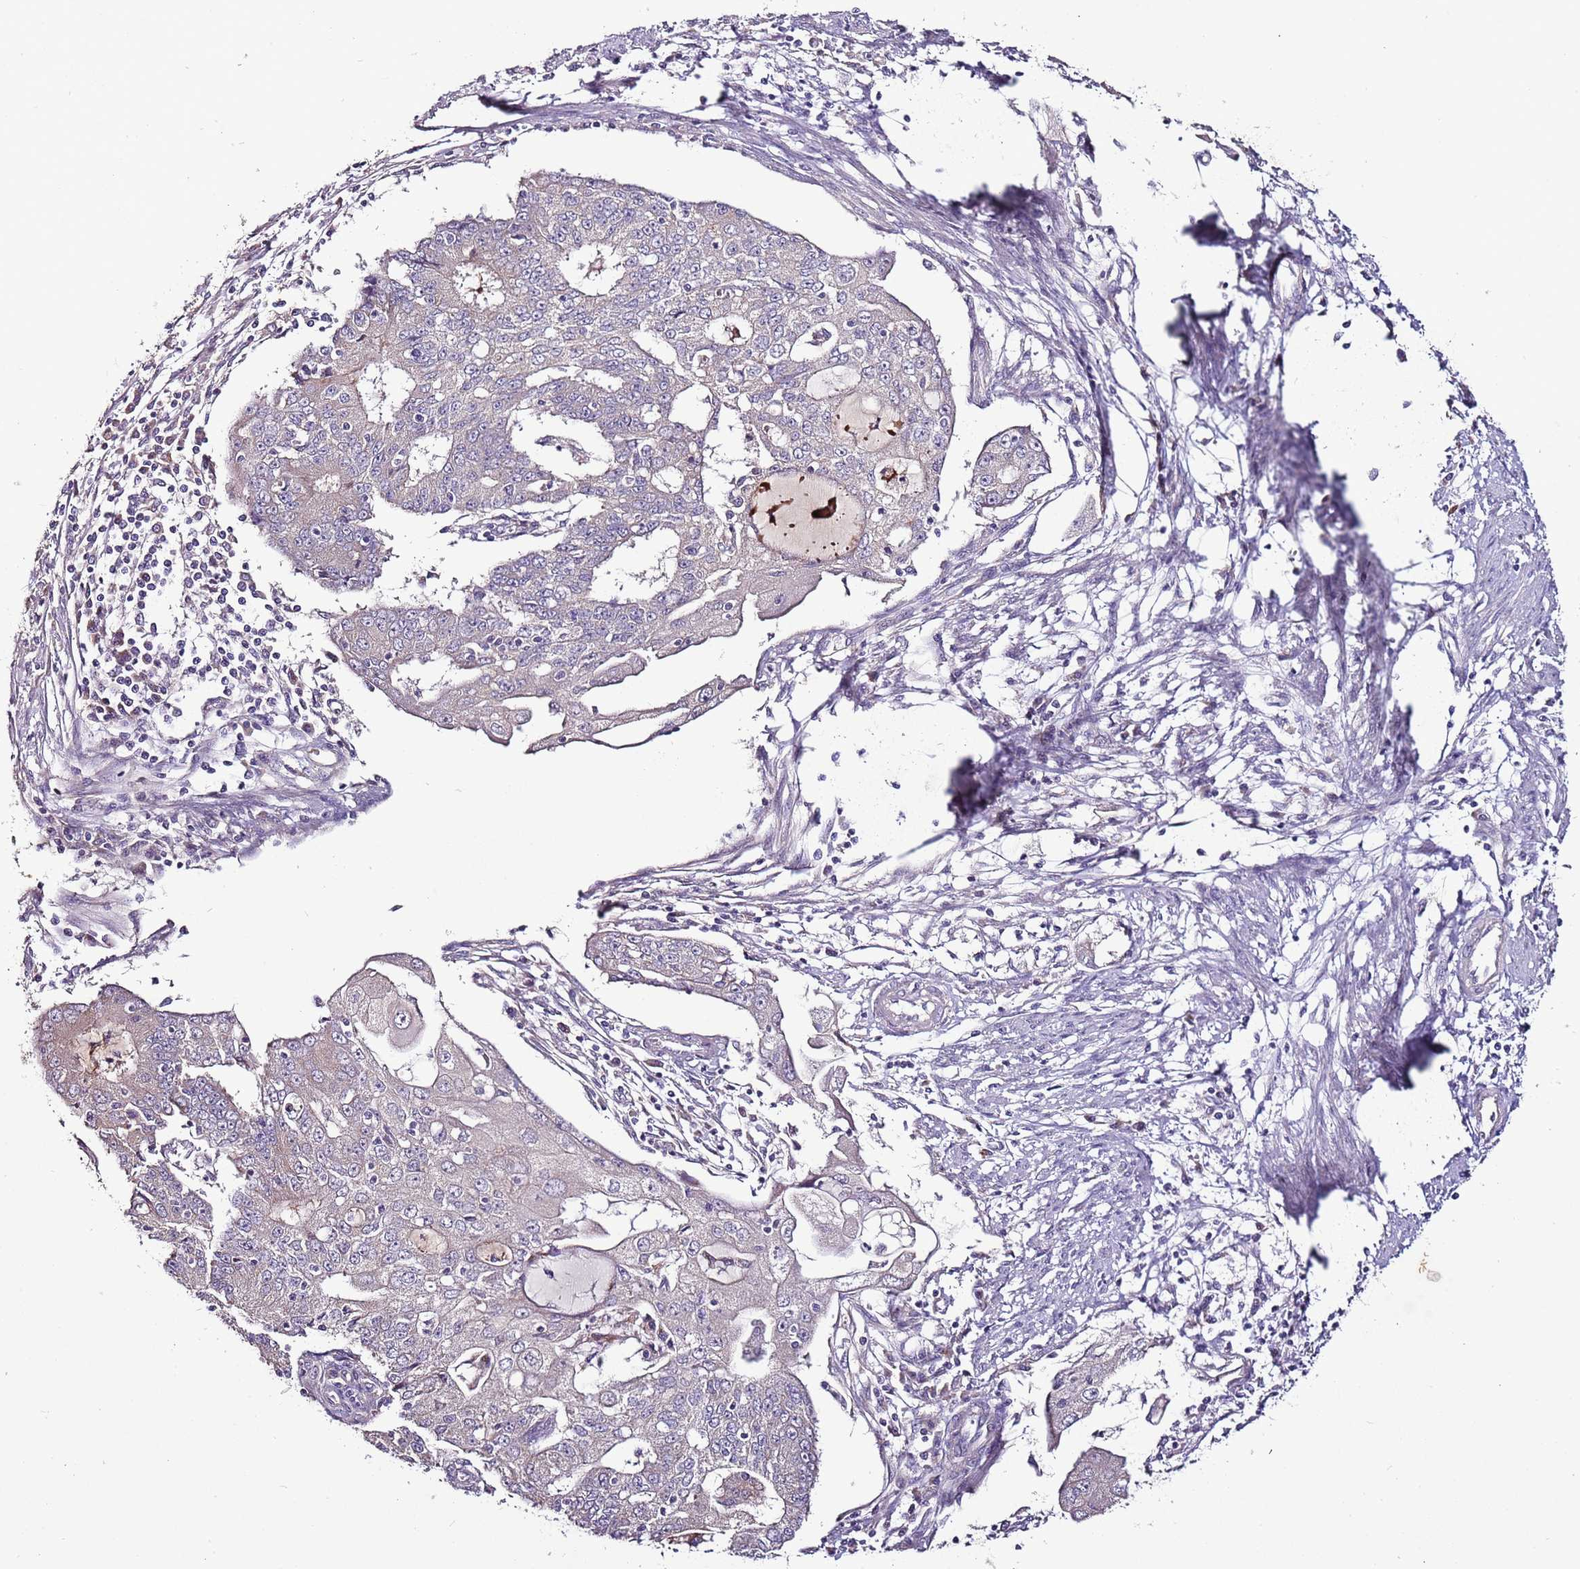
{"staining": {"intensity": "negative", "quantity": "none", "location": "none"}, "tissue": "endometrial cancer", "cell_type": "Tumor cells", "image_type": "cancer", "snomed": [{"axis": "morphology", "description": "Adenocarcinoma, NOS"}, {"axis": "topography", "description": "Endometrium"}], "caption": "A micrograph of endometrial cancer stained for a protein reveals no brown staining in tumor cells. (DAB immunohistochemistry (IHC) visualized using brightfield microscopy, high magnification).", "gene": "FAM20A", "patient": {"sex": "female", "age": 56}}